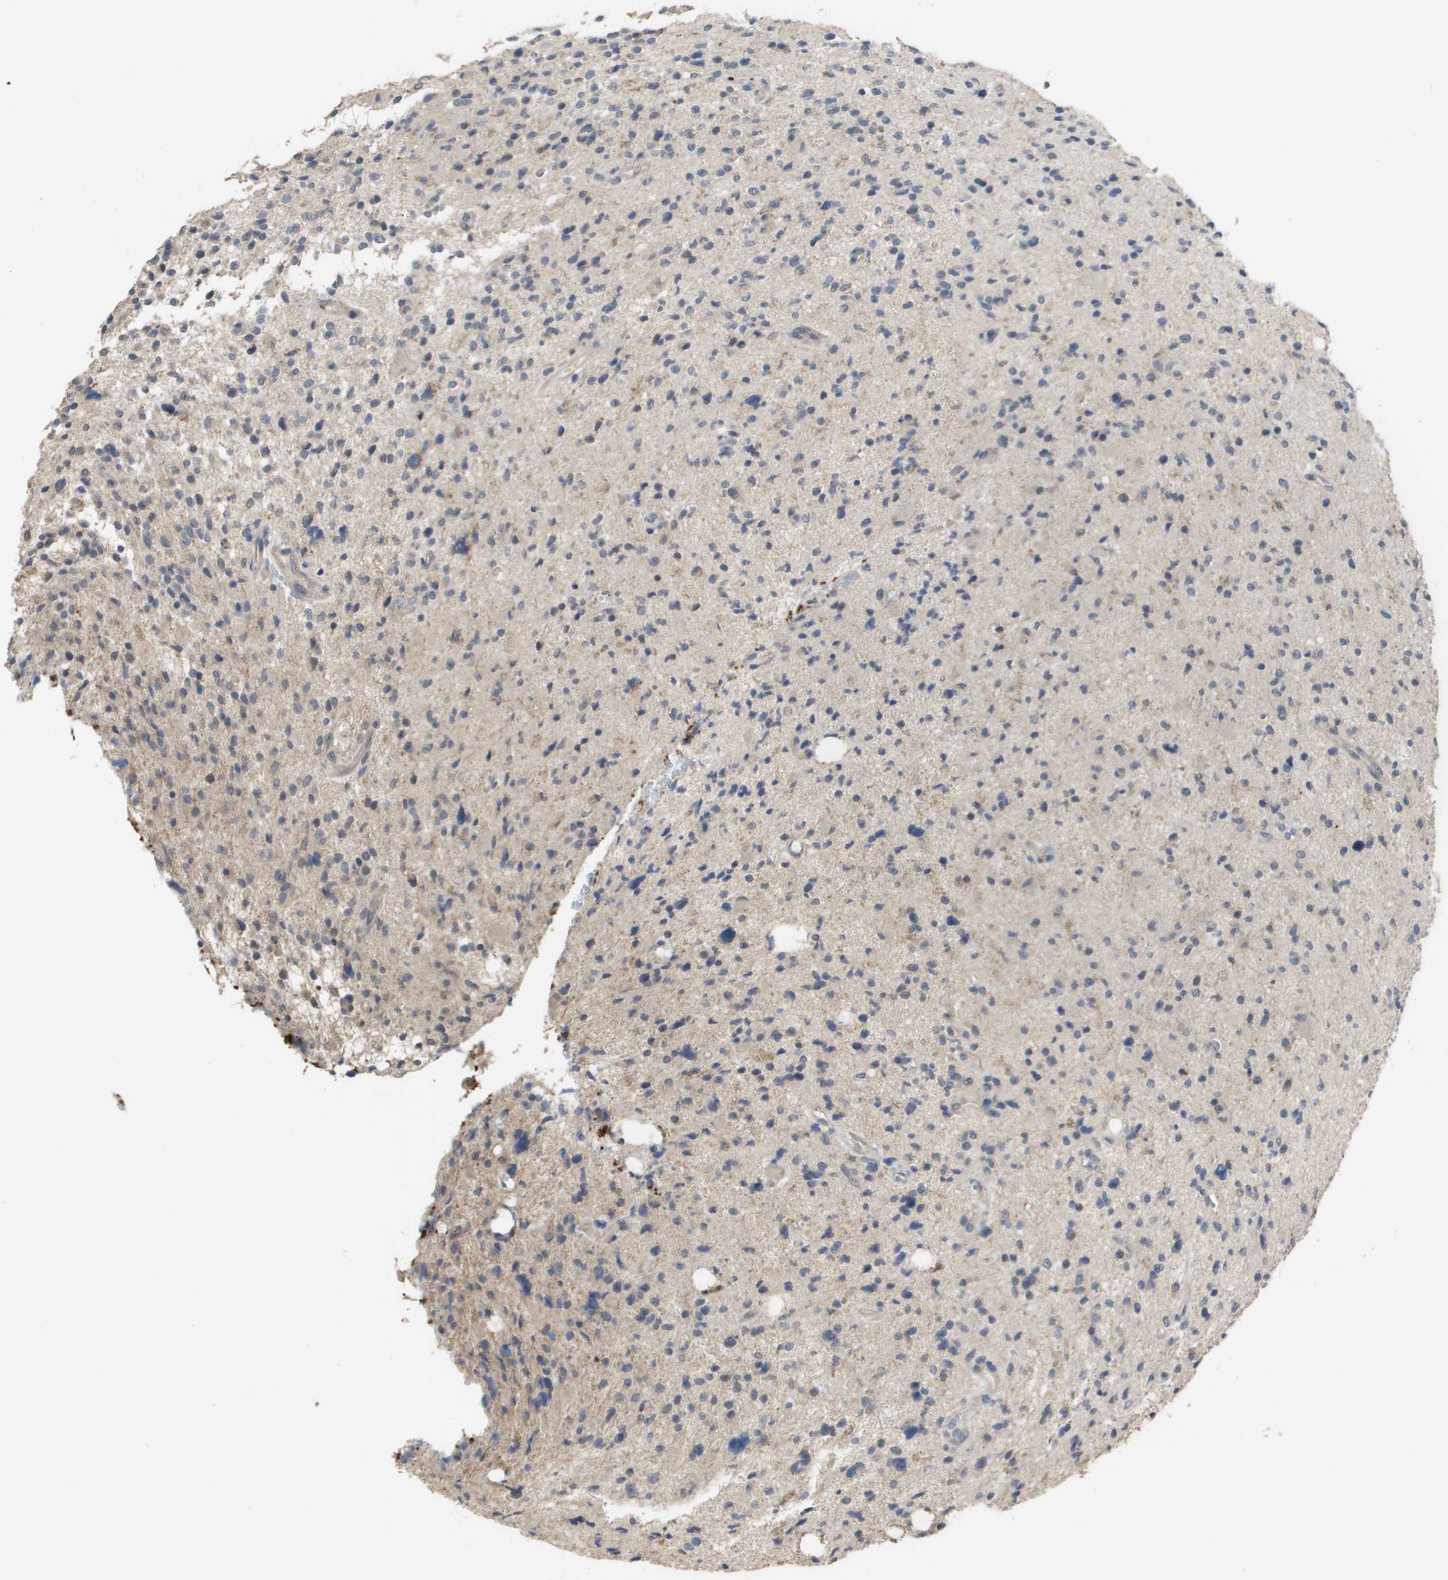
{"staining": {"intensity": "negative", "quantity": "none", "location": "none"}, "tissue": "glioma", "cell_type": "Tumor cells", "image_type": "cancer", "snomed": [{"axis": "morphology", "description": "Glioma, malignant, High grade"}, {"axis": "topography", "description": "Brain"}], "caption": "High magnification brightfield microscopy of malignant high-grade glioma stained with DAB (3,3'-diaminobenzidine) (brown) and counterstained with hematoxylin (blue): tumor cells show no significant positivity.", "gene": "RAB27B", "patient": {"sex": "male", "age": 48}}